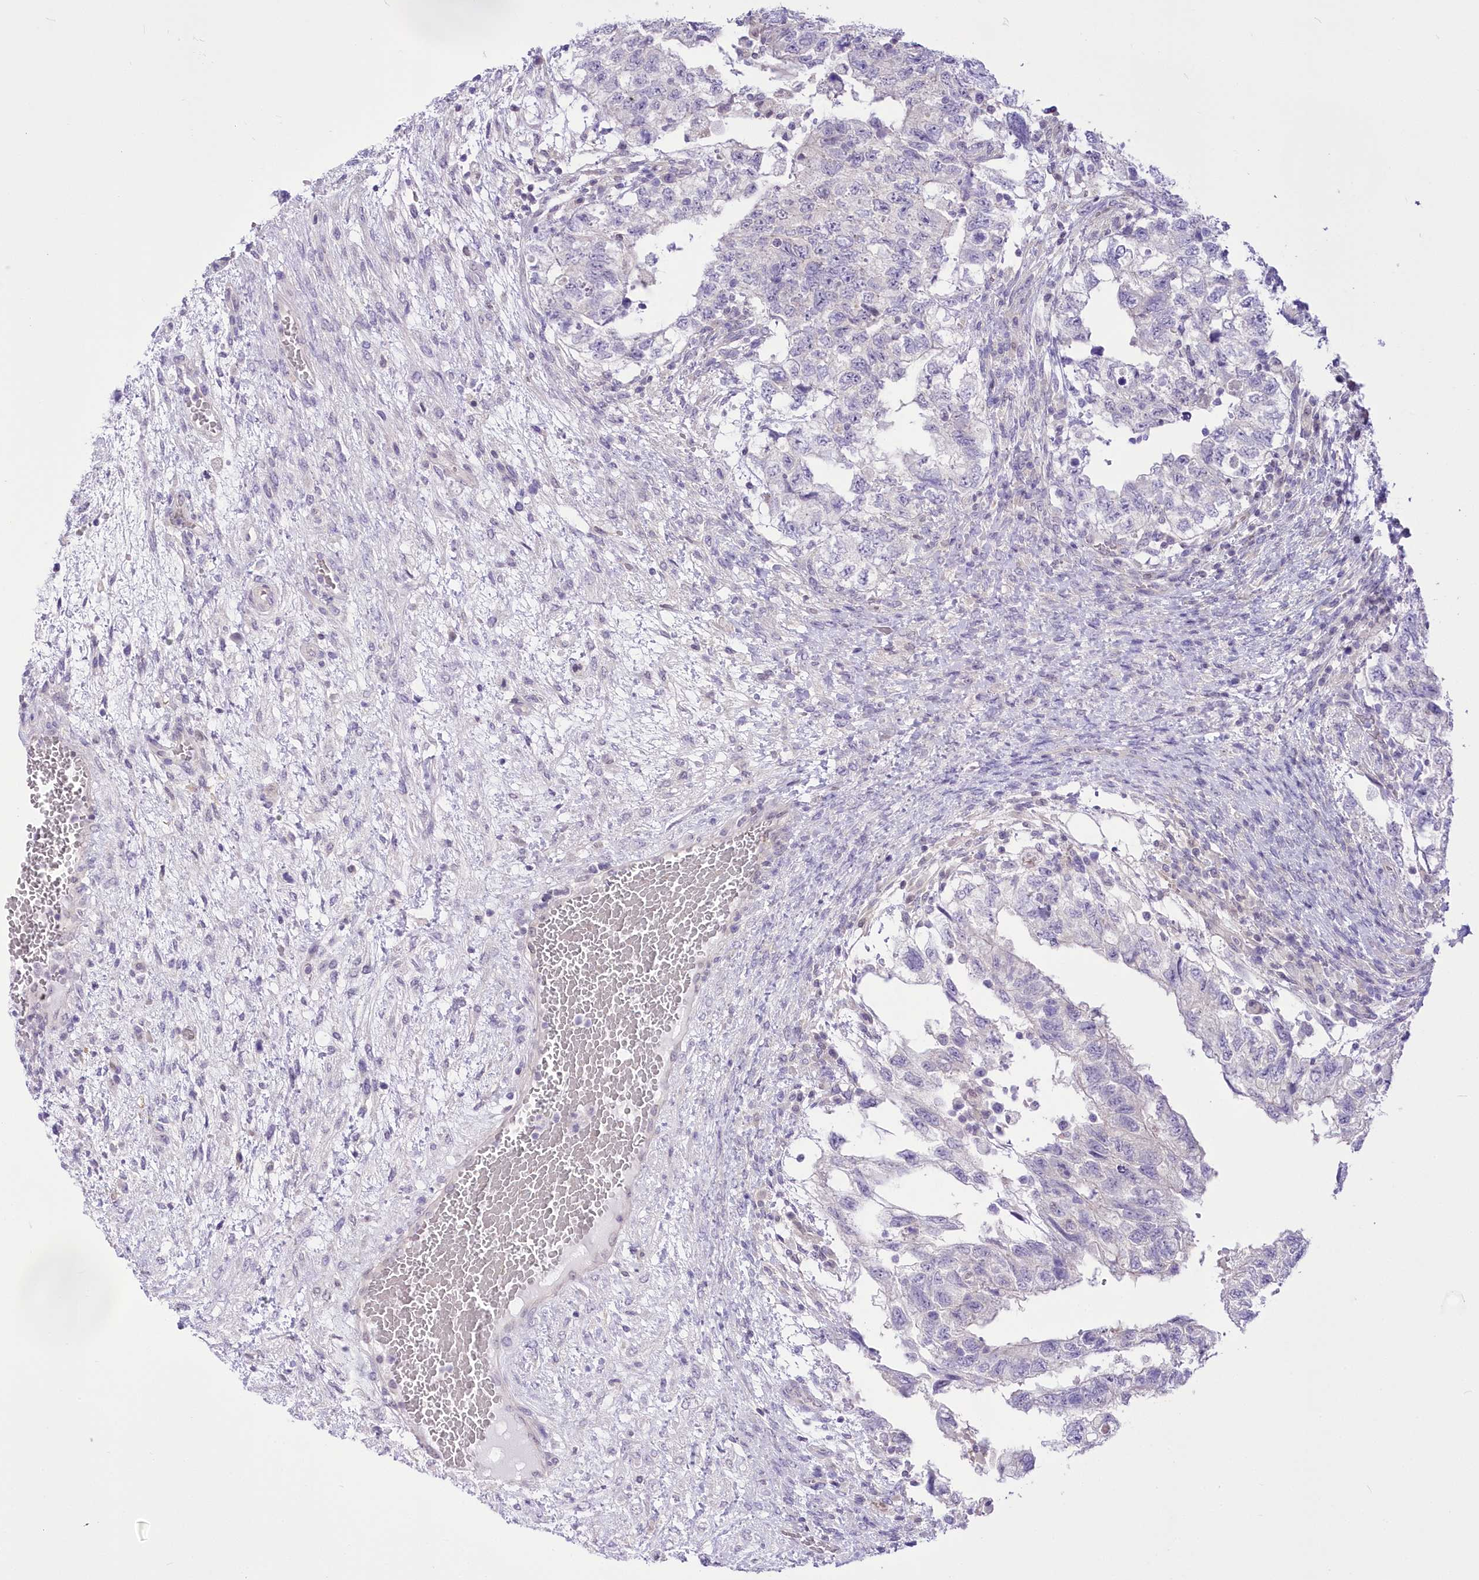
{"staining": {"intensity": "negative", "quantity": "none", "location": "none"}, "tissue": "testis cancer", "cell_type": "Tumor cells", "image_type": "cancer", "snomed": [{"axis": "morphology", "description": "Carcinoma, Embryonal, NOS"}, {"axis": "topography", "description": "Testis"}], "caption": "Immunohistochemistry (IHC) micrograph of human testis embryonal carcinoma stained for a protein (brown), which exhibits no staining in tumor cells.", "gene": "UBA6", "patient": {"sex": "male", "age": 36}}